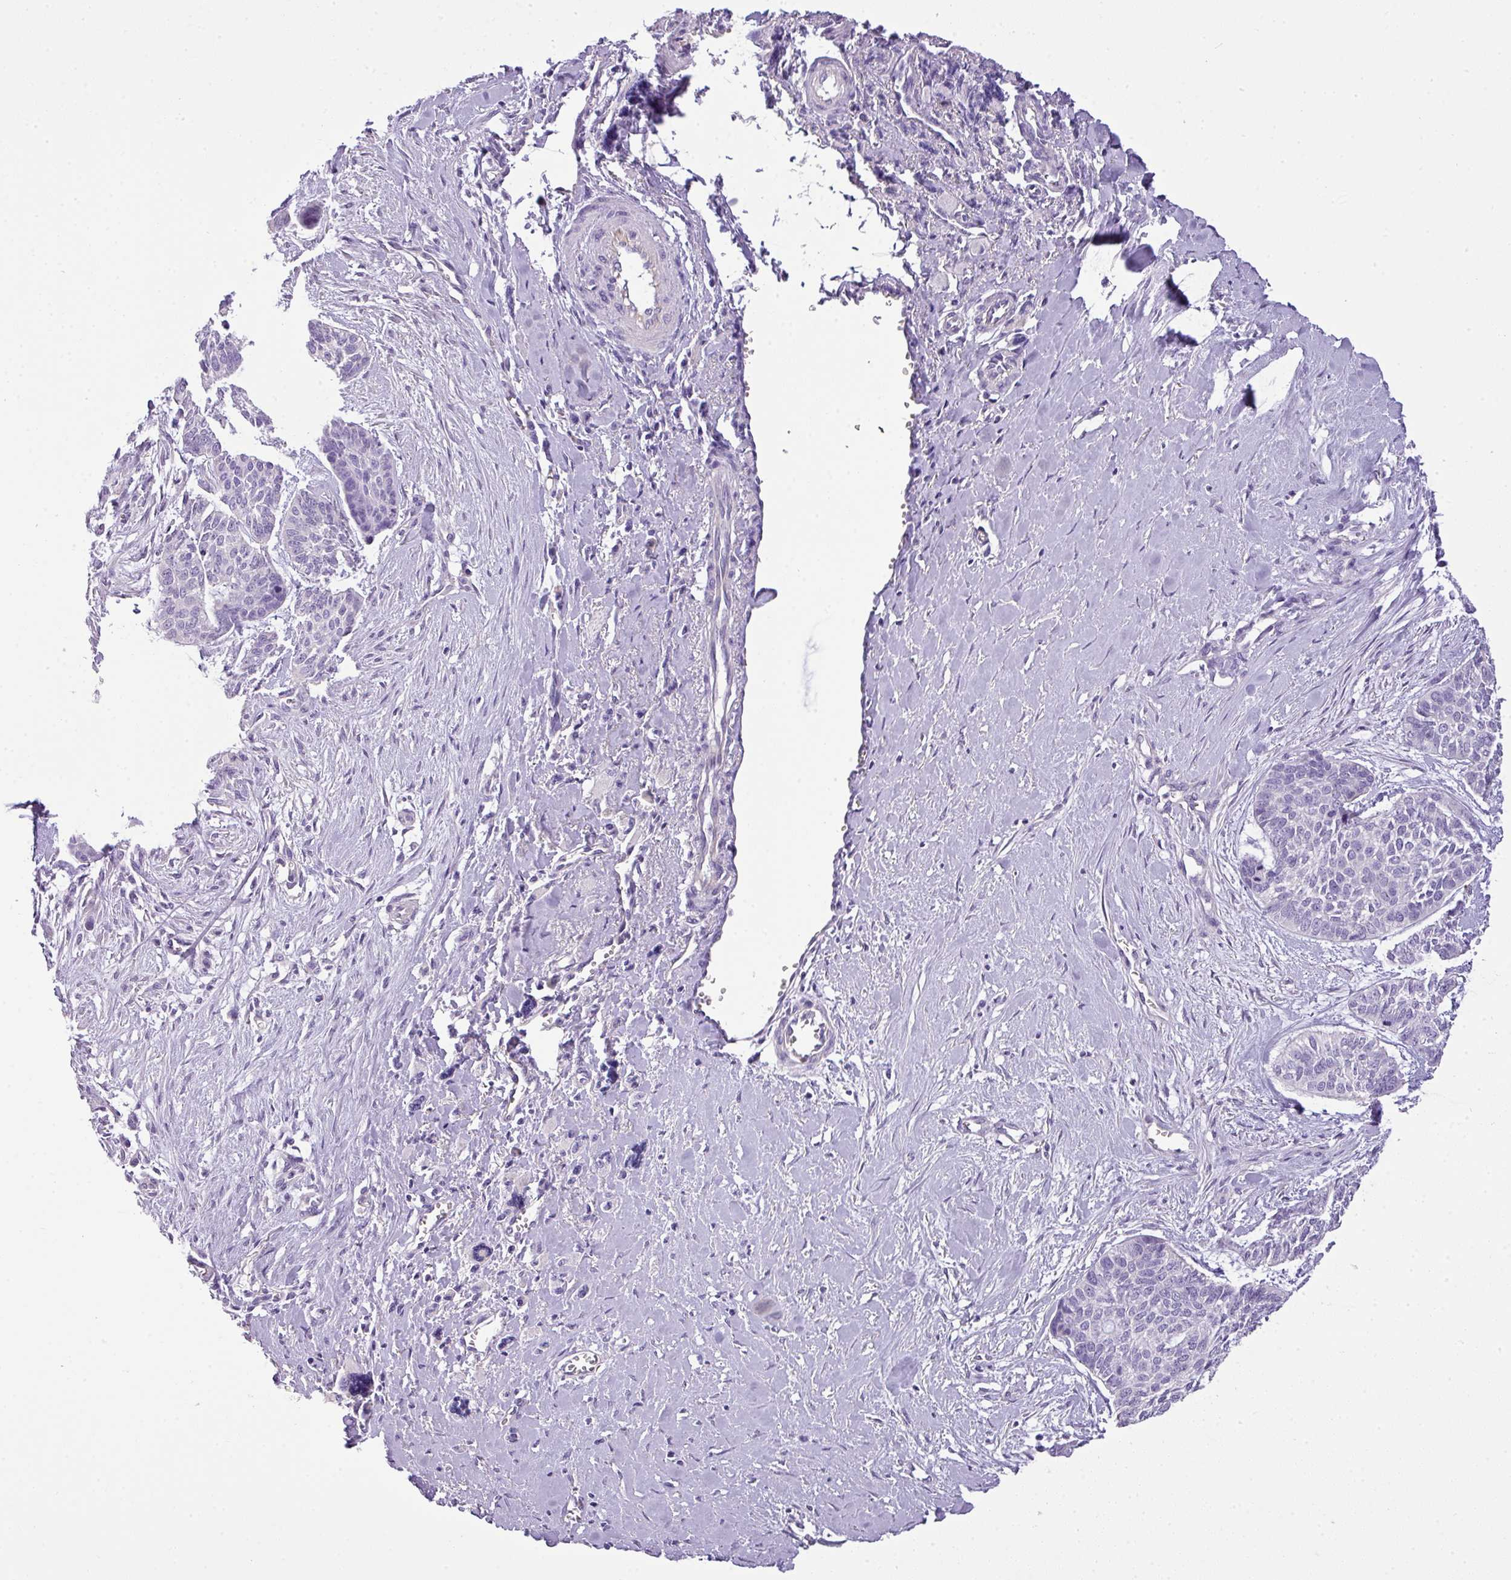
{"staining": {"intensity": "negative", "quantity": "none", "location": "none"}, "tissue": "skin cancer", "cell_type": "Tumor cells", "image_type": "cancer", "snomed": [{"axis": "morphology", "description": "Basal cell carcinoma"}, {"axis": "topography", "description": "Skin"}], "caption": "An image of basal cell carcinoma (skin) stained for a protein demonstrates no brown staining in tumor cells.", "gene": "ENSG00000273748", "patient": {"sex": "female", "age": 64}}